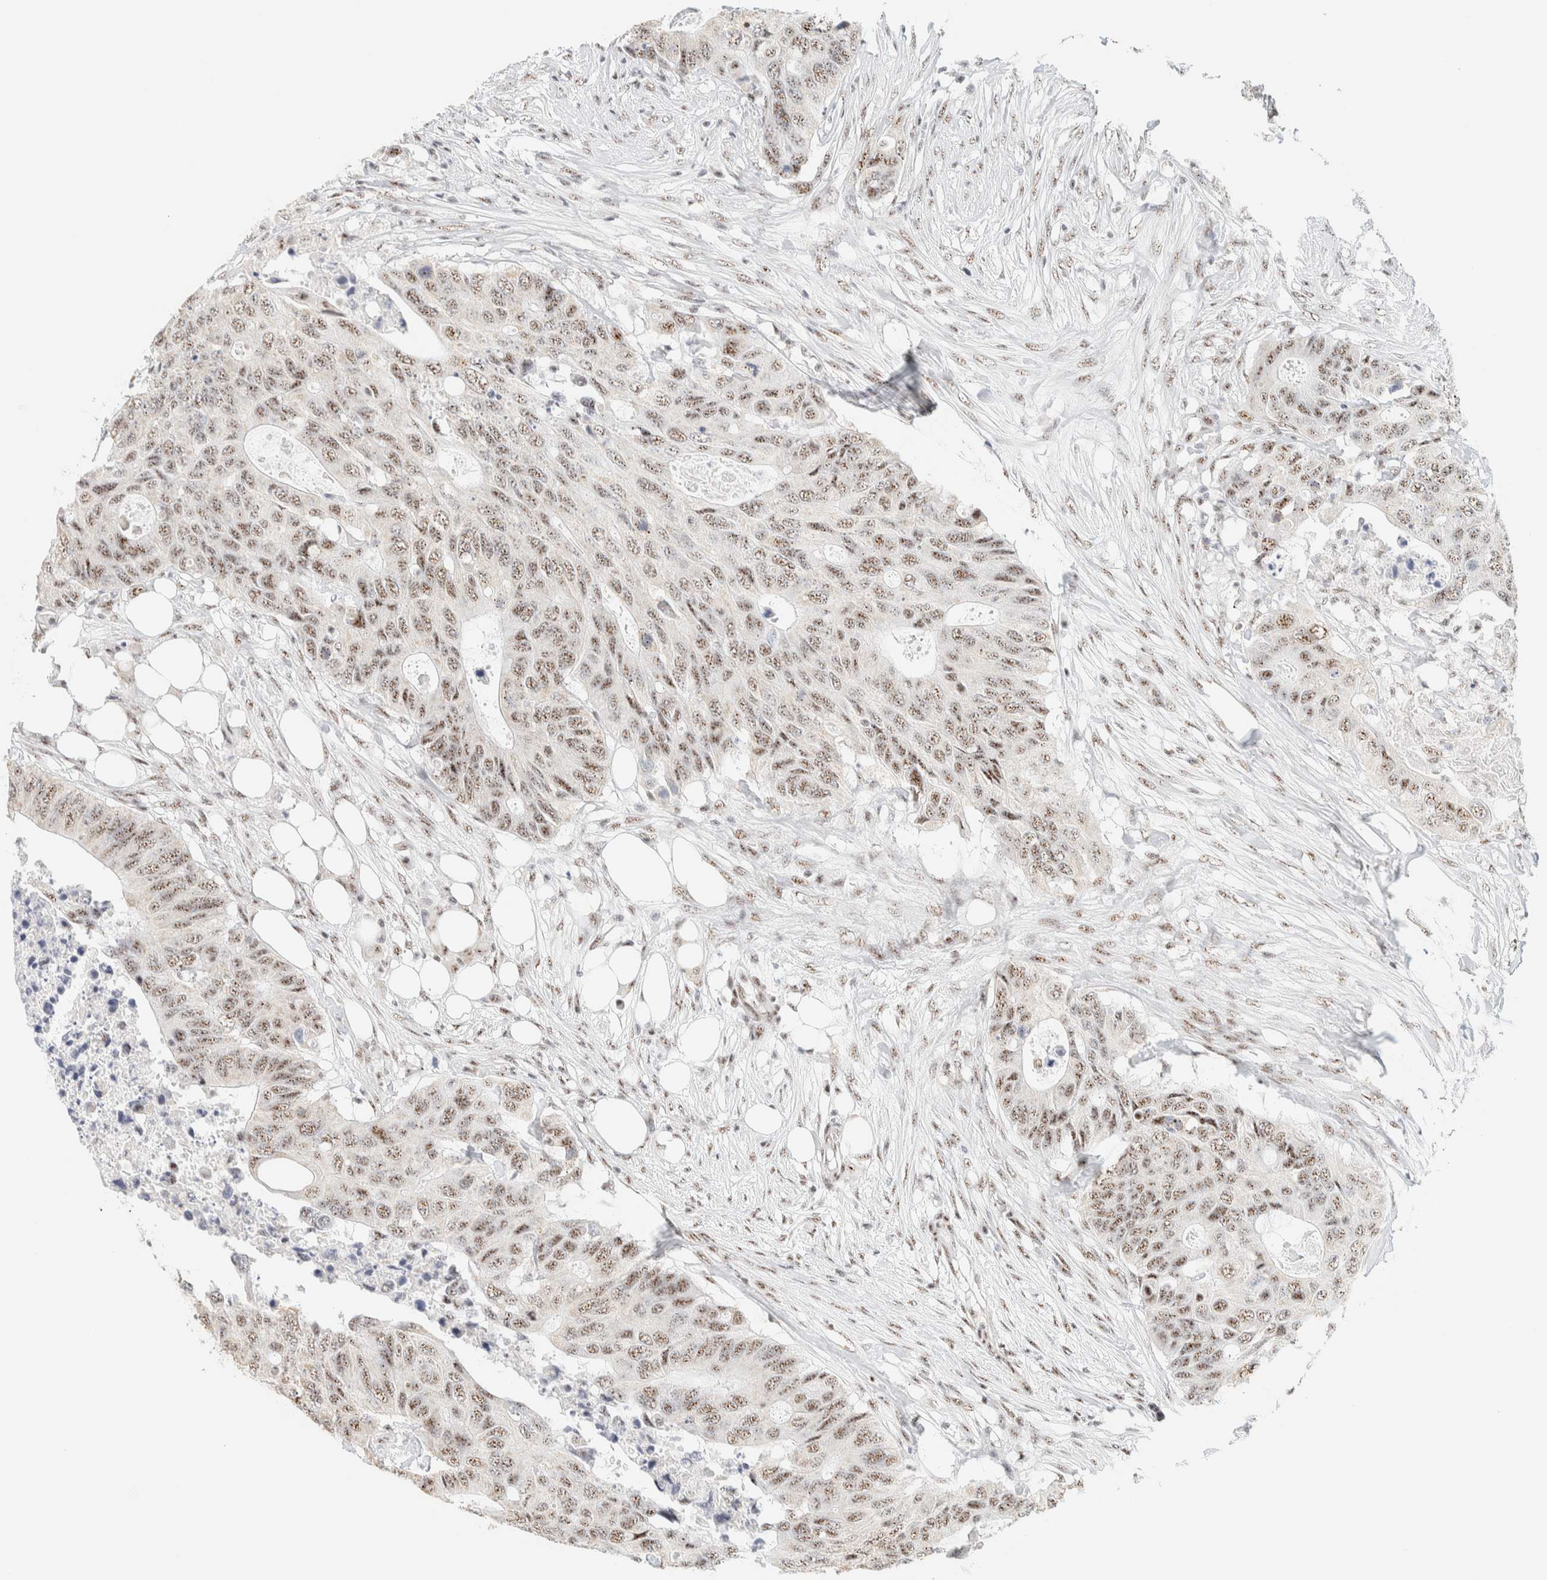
{"staining": {"intensity": "weak", "quantity": ">75%", "location": "nuclear"}, "tissue": "colorectal cancer", "cell_type": "Tumor cells", "image_type": "cancer", "snomed": [{"axis": "morphology", "description": "Adenocarcinoma, NOS"}, {"axis": "topography", "description": "Colon"}], "caption": "High-magnification brightfield microscopy of adenocarcinoma (colorectal) stained with DAB (brown) and counterstained with hematoxylin (blue). tumor cells exhibit weak nuclear staining is seen in approximately>75% of cells.", "gene": "SON", "patient": {"sex": "male", "age": 71}}